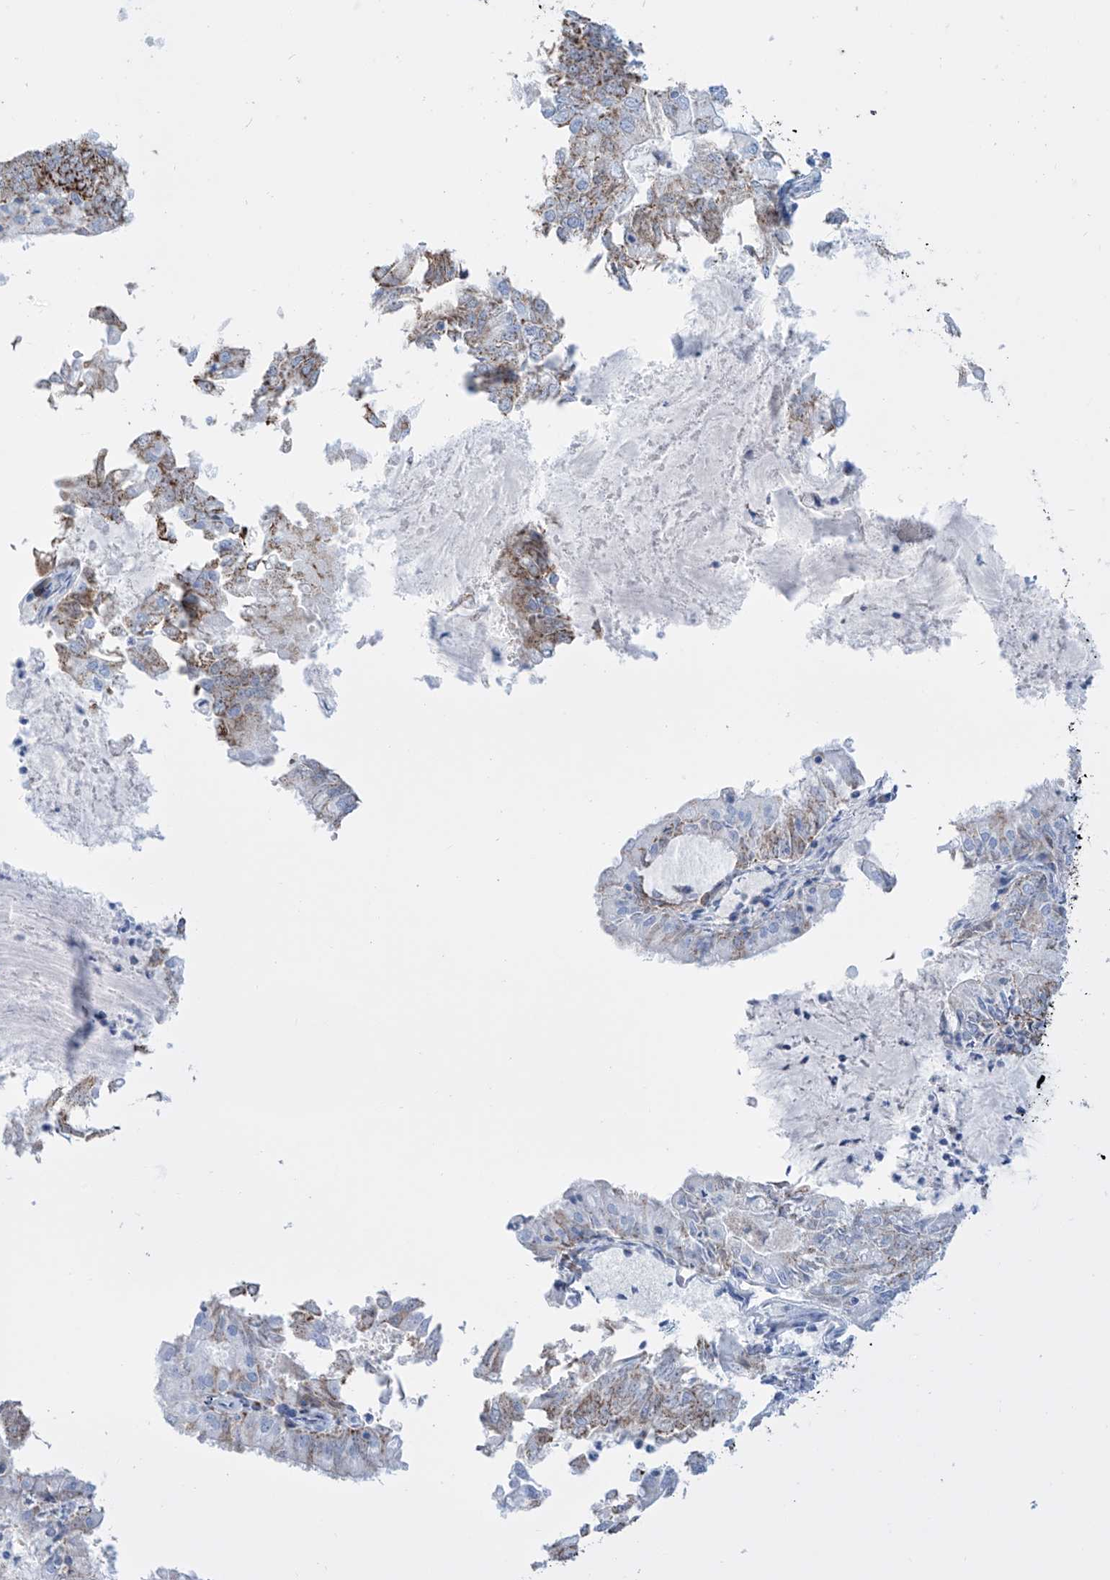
{"staining": {"intensity": "strong", "quantity": "25%-75%", "location": "cytoplasmic/membranous"}, "tissue": "endometrial cancer", "cell_type": "Tumor cells", "image_type": "cancer", "snomed": [{"axis": "morphology", "description": "Adenocarcinoma, NOS"}, {"axis": "topography", "description": "Endometrium"}], "caption": "Endometrial cancer tissue reveals strong cytoplasmic/membranous staining in about 25%-75% of tumor cells, visualized by immunohistochemistry.", "gene": "ALDH6A1", "patient": {"sex": "female", "age": 57}}